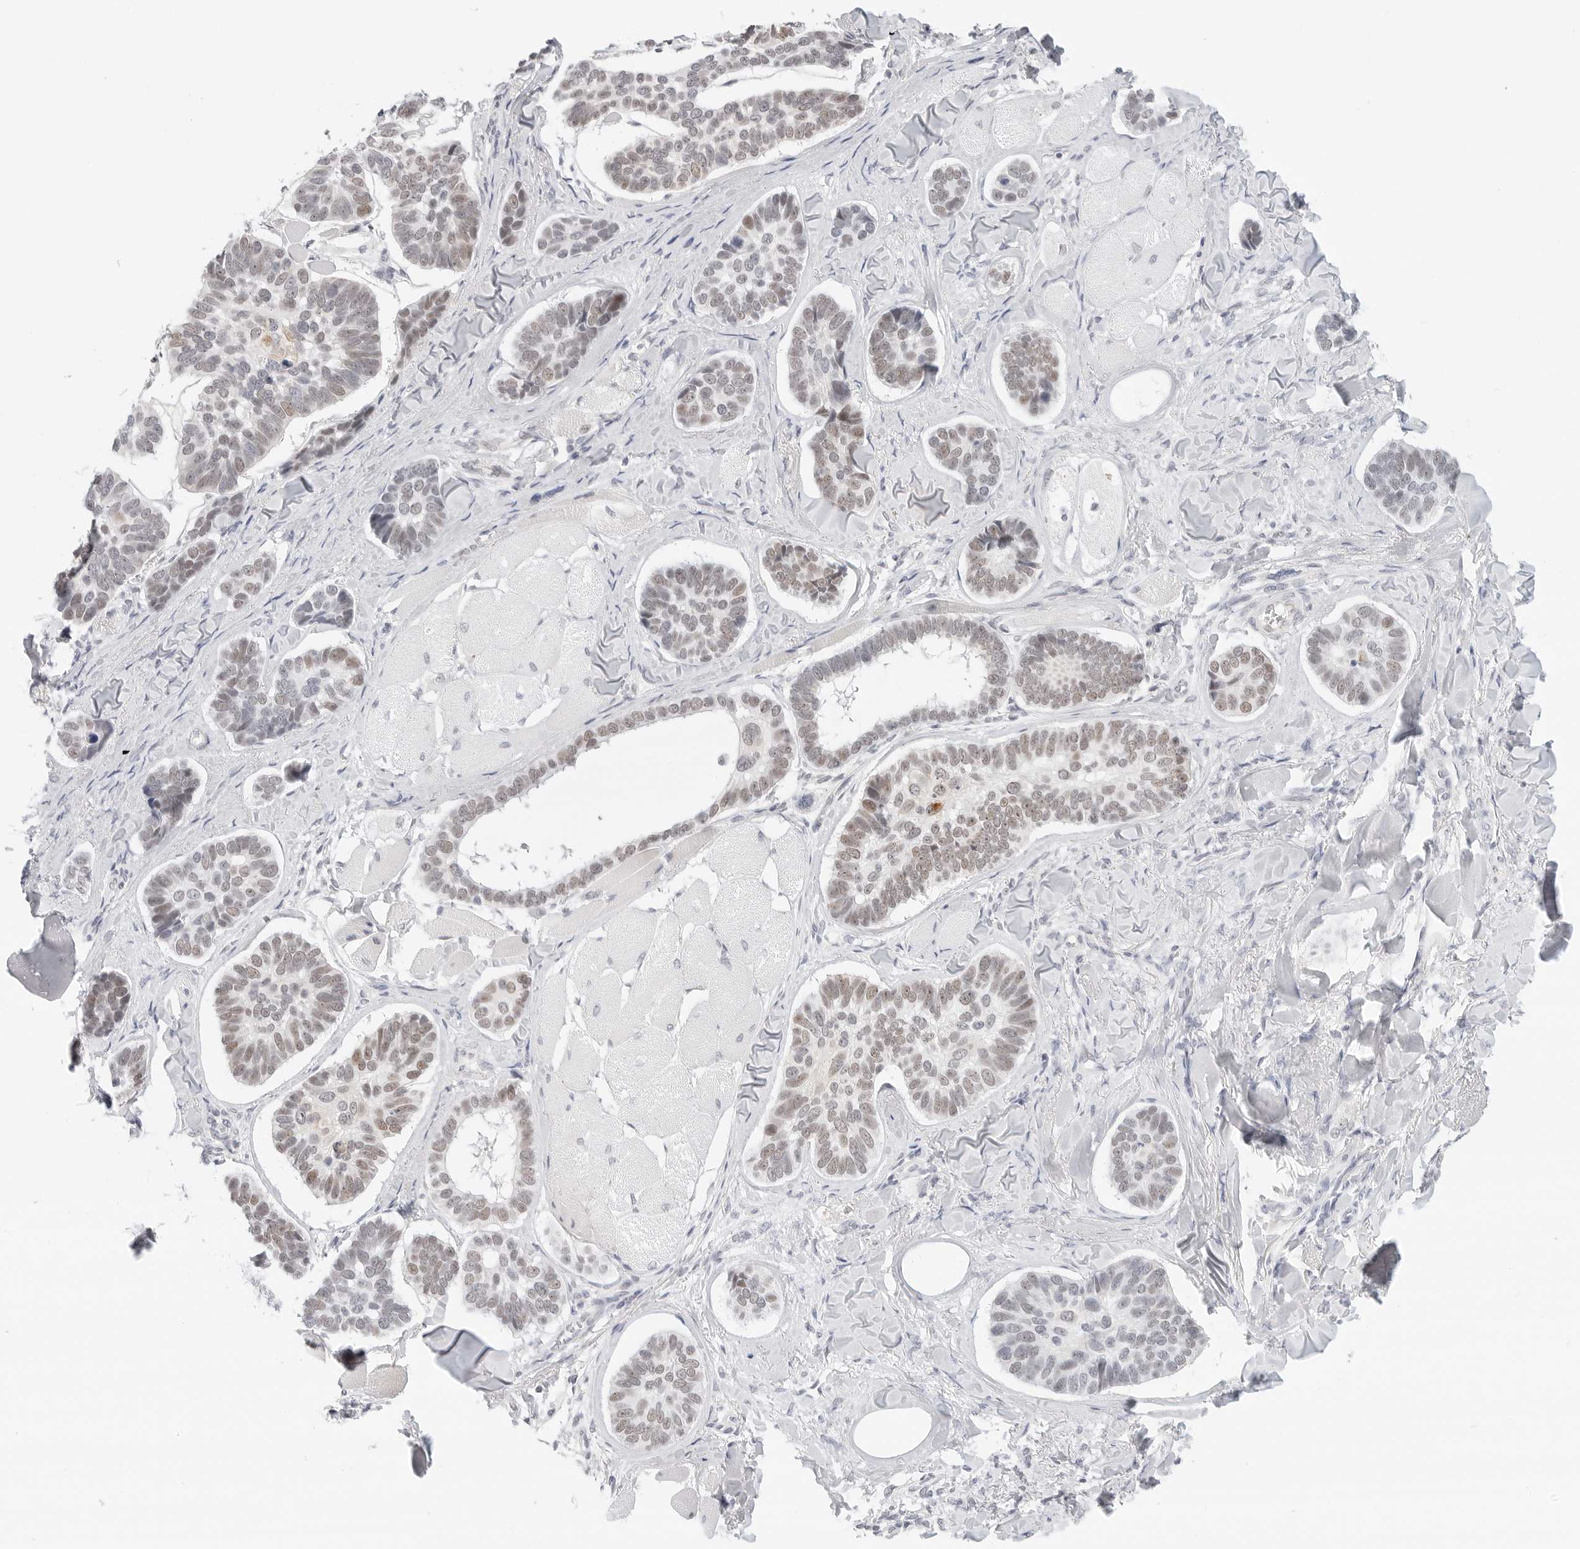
{"staining": {"intensity": "weak", "quantity": "25%-75%", "location": "nuclear"}, "tissue": "skin cancer", "cell_type": "Tumor cells", "image_type": "cancer", "snomed": [{"axis": "morphology", "description": "Basal cell carcinoma"}, {"axis": "topography", "description": "Skin"}], "caption": "Weak nuclear positivity for a protein is identified in approximately 25%-75% of tumor cells of skin cancer using IHC.", "gene": "TSEN2", "patient": {"sex": "male", "age": 62}}